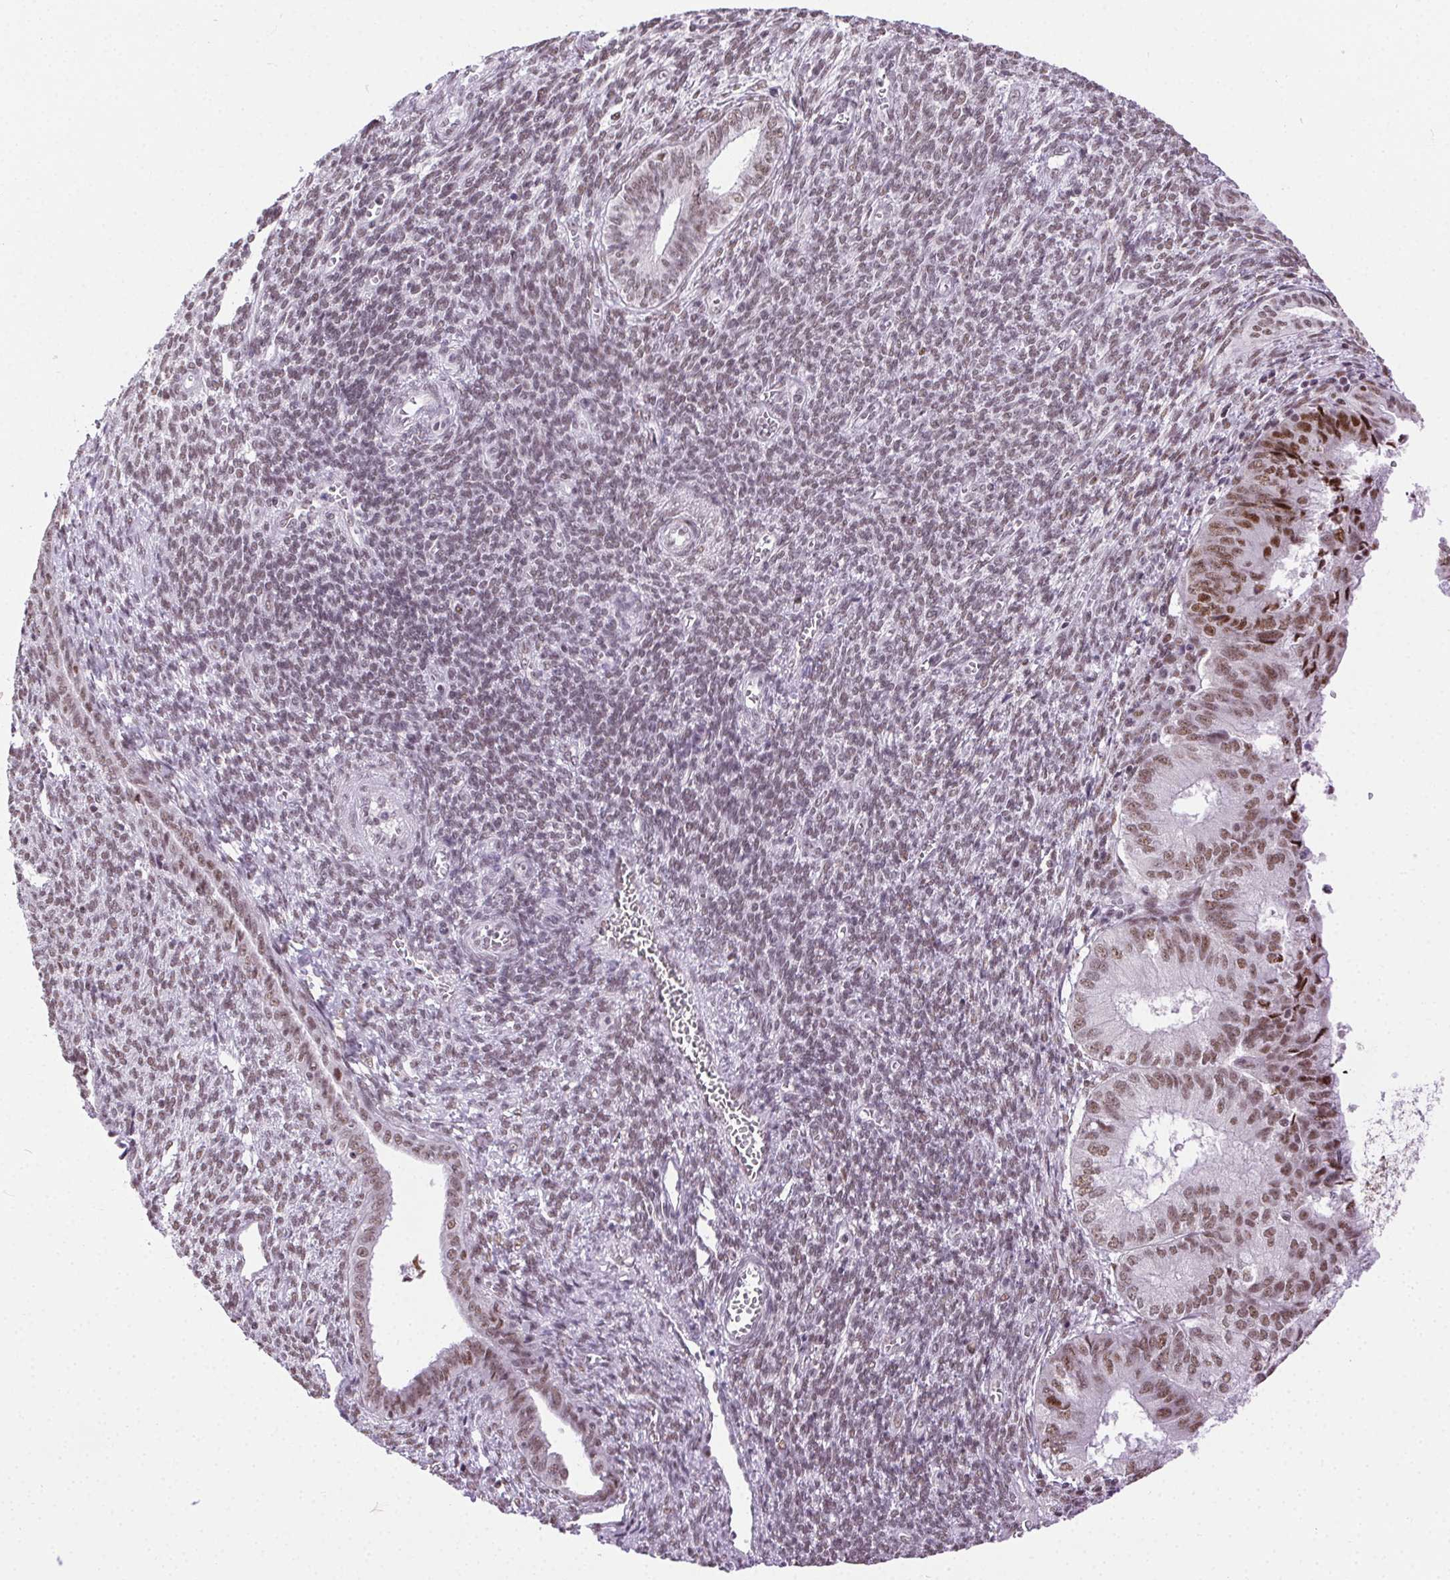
{"staining": {"intensity": "moderate", "quantity": ">75%", "location": "nuclear"}, "tissue": "endometrial cancer", "cell_type": "Tumor cells", "image_type": "cancer", "snomed": [{"axis": "morphology", "description": "Adenocarcinoma, NOS"}, {"axis": "topography", "description": "Endometrium"}], "caption": "An IHC histopathology image of tumor tissue is shown. Protein staining in brown labels moderate nuclear positivity in endometrial cancer within tumor cells. (brown staining indicates protein expression, while blue staining denotes nuclei).", "gene": "TRA2B", "patient": {"sex": "female", "age": 86}}